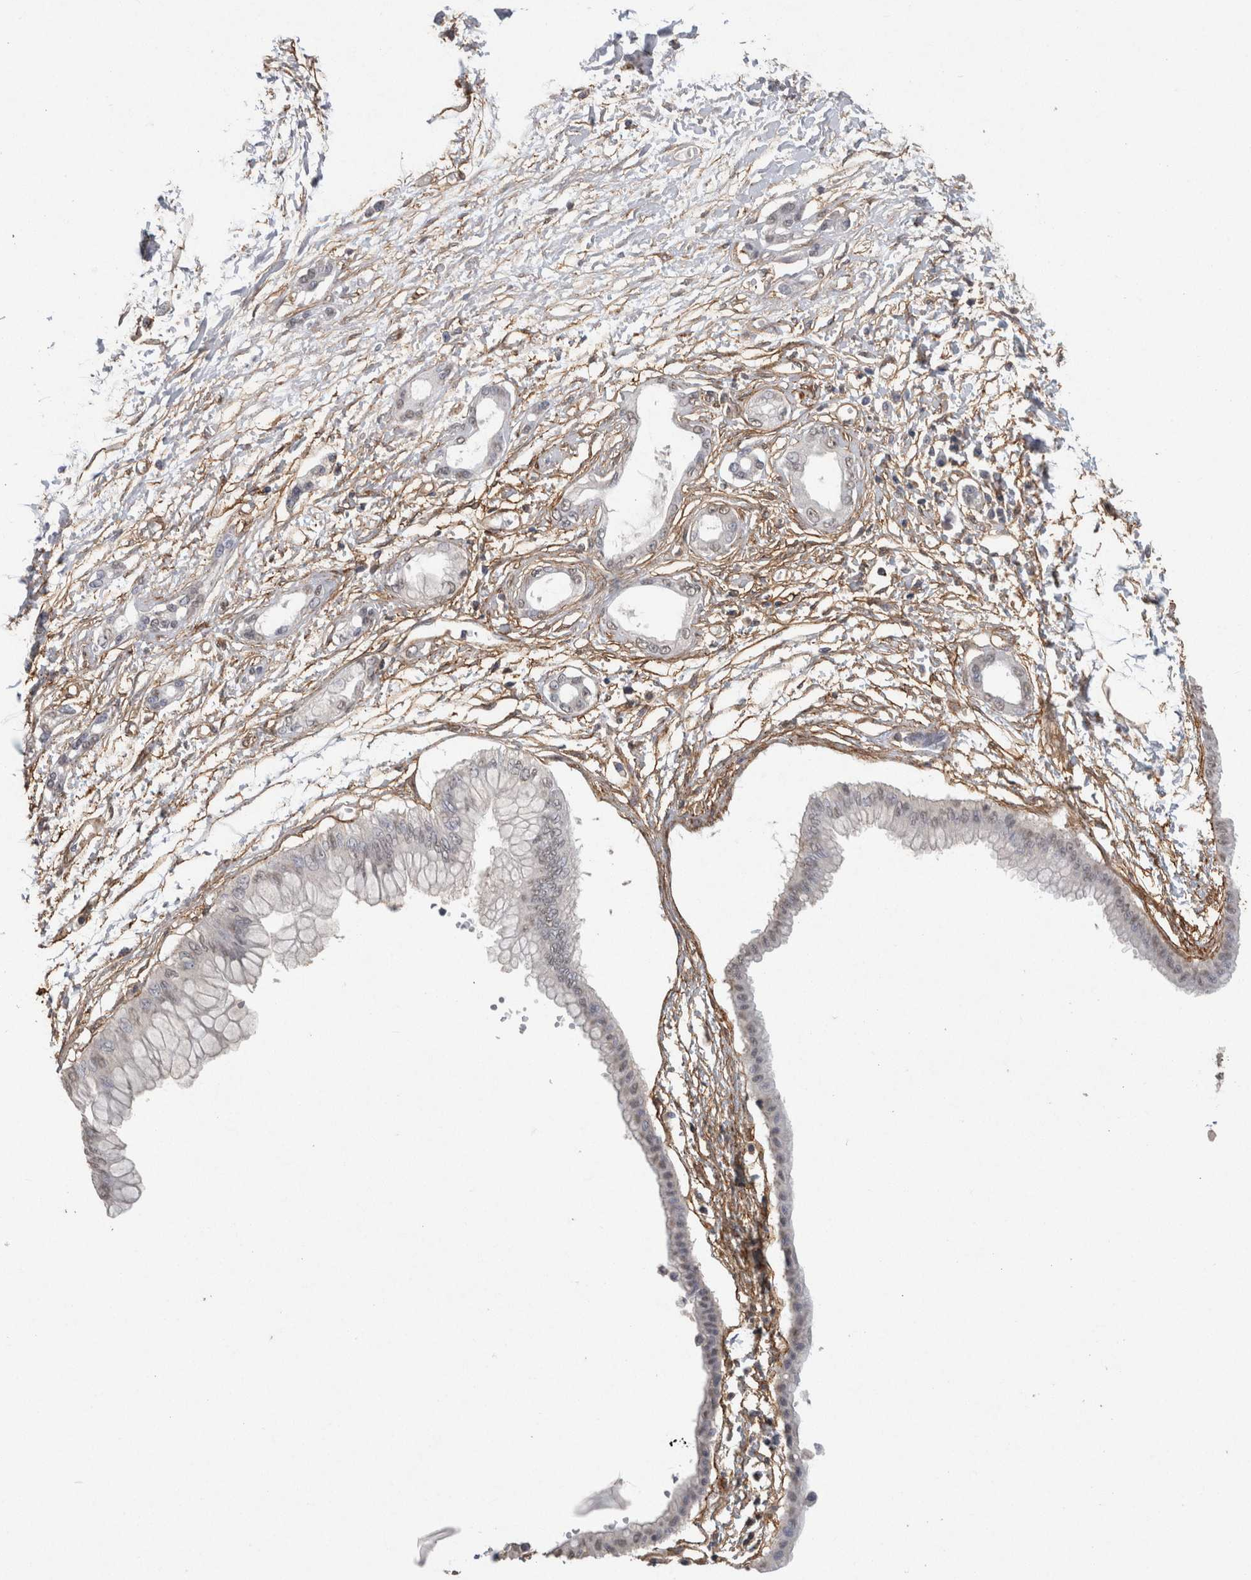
{"staining": {"intensity": "weak", "quantity": "<25%", "location": "nuclear"}, "tissue": "pancreatic cancer", "cell_type": "Tumor cells", "image_type": "cancer", "snomed": [{"axis": "morphology", "description": "Adenocarcinoma, NOS"}, {"axis": "topography", "description": "Pancreas"}], "caption": "Immunohistochemistry micrograph of adenocarcinoma (pancreatic) stained for a protein (brown), which displays no staining in tumor cells.", "gene": "RECK", "patient": {"sex": "male", "age": 56}}